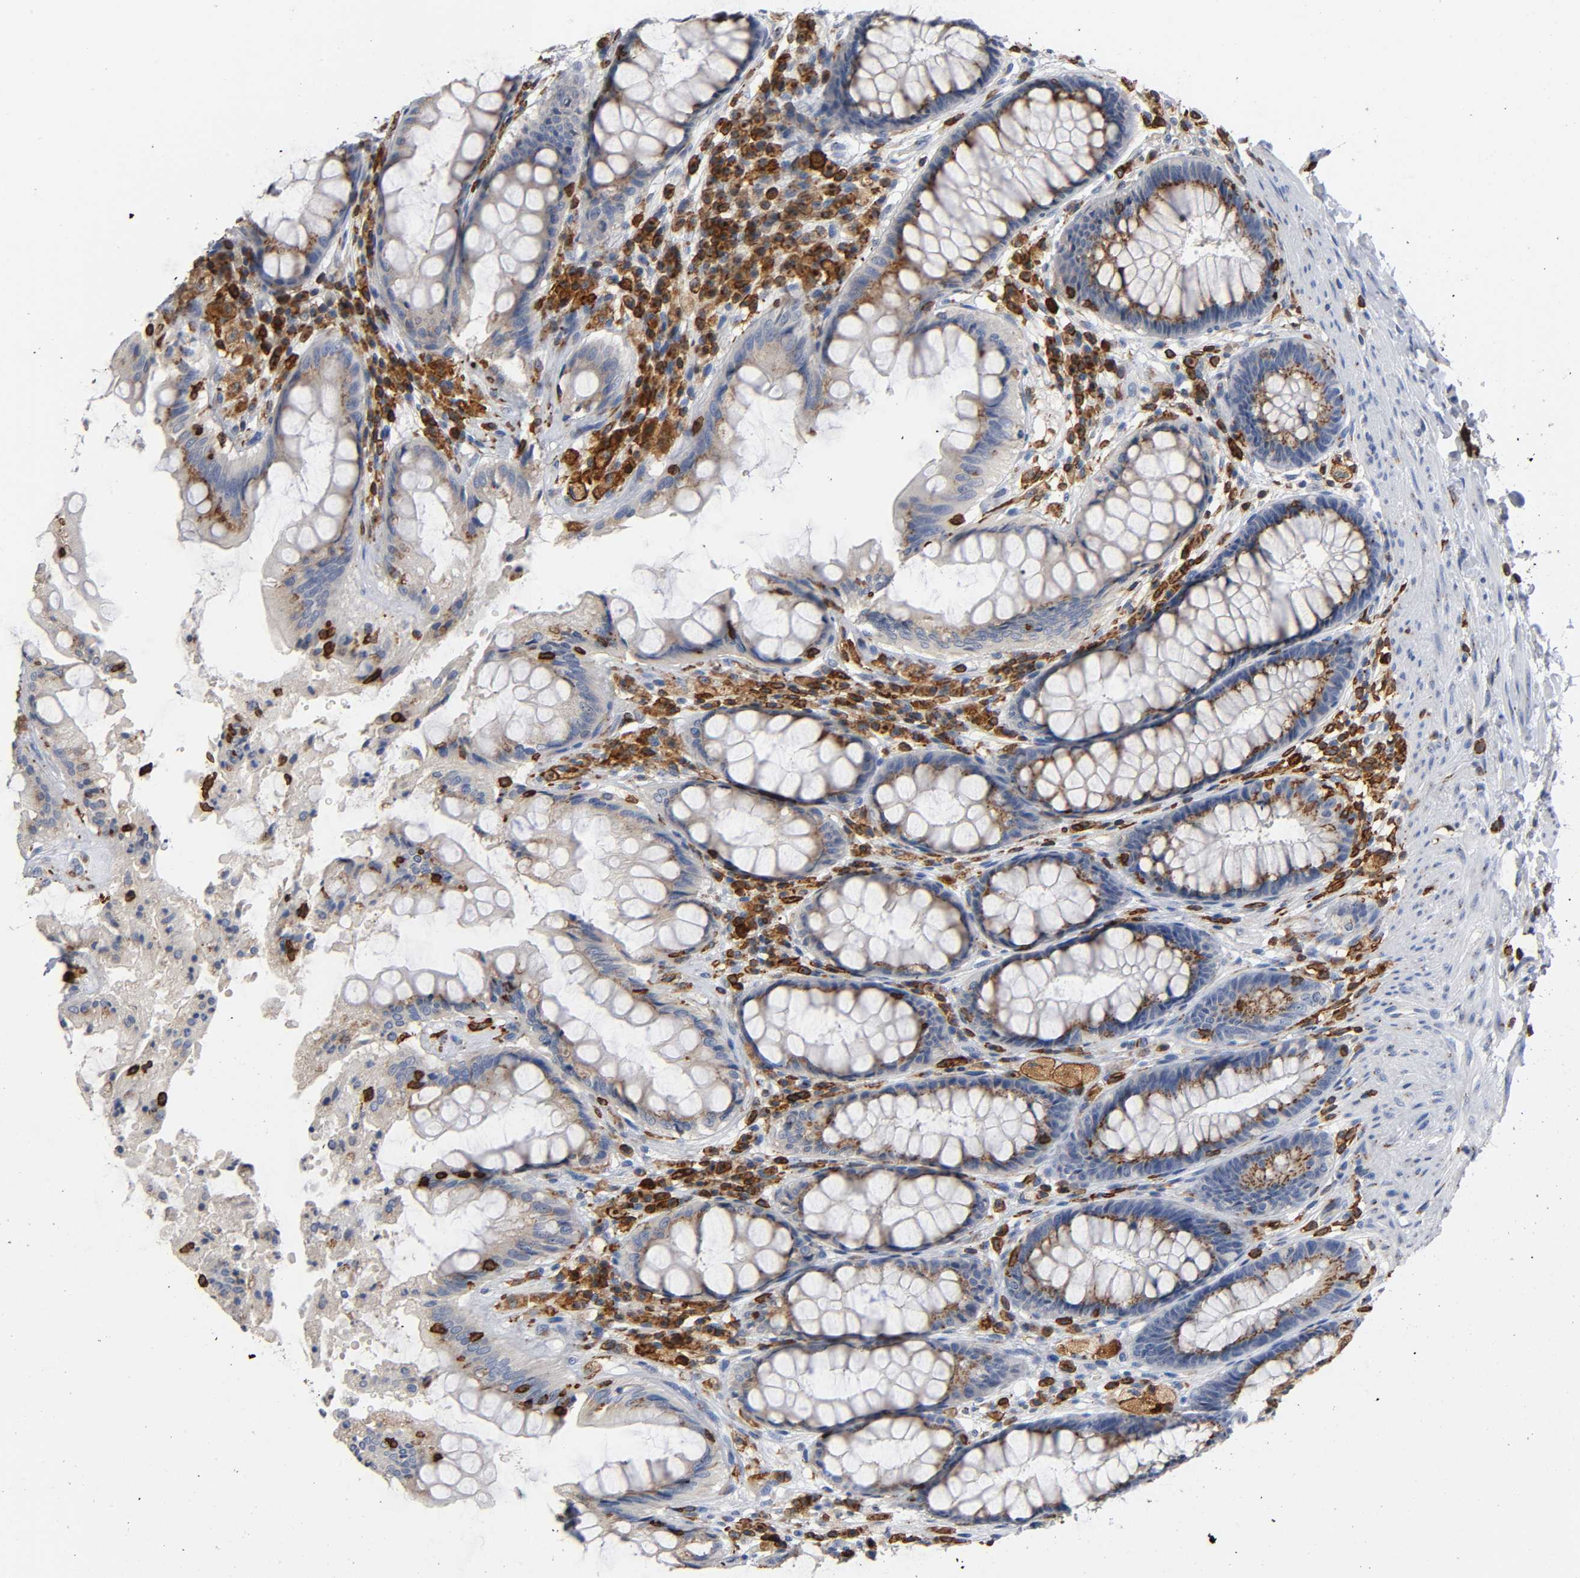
{"staining": {"intensity": "moderate", "quantity": ">75%", "location": "cytoplasmic/membranous"}, "tissue": "rectum", "cell_type": "Glandular cells", "image_type": "normal", "snomed": [{"axis": "morphology", "description": "Normal tissue, NOS"}, {"axis": "topography", "description": "Rectum"}], "caption": "Immunohistochemical staining of normal rectum shows moderate cytoplasmic/membranous protein expression in approximately >75% of glandular cells.", "gene": "CAPN10", "patient": {"sex": "female", "age": 46}}